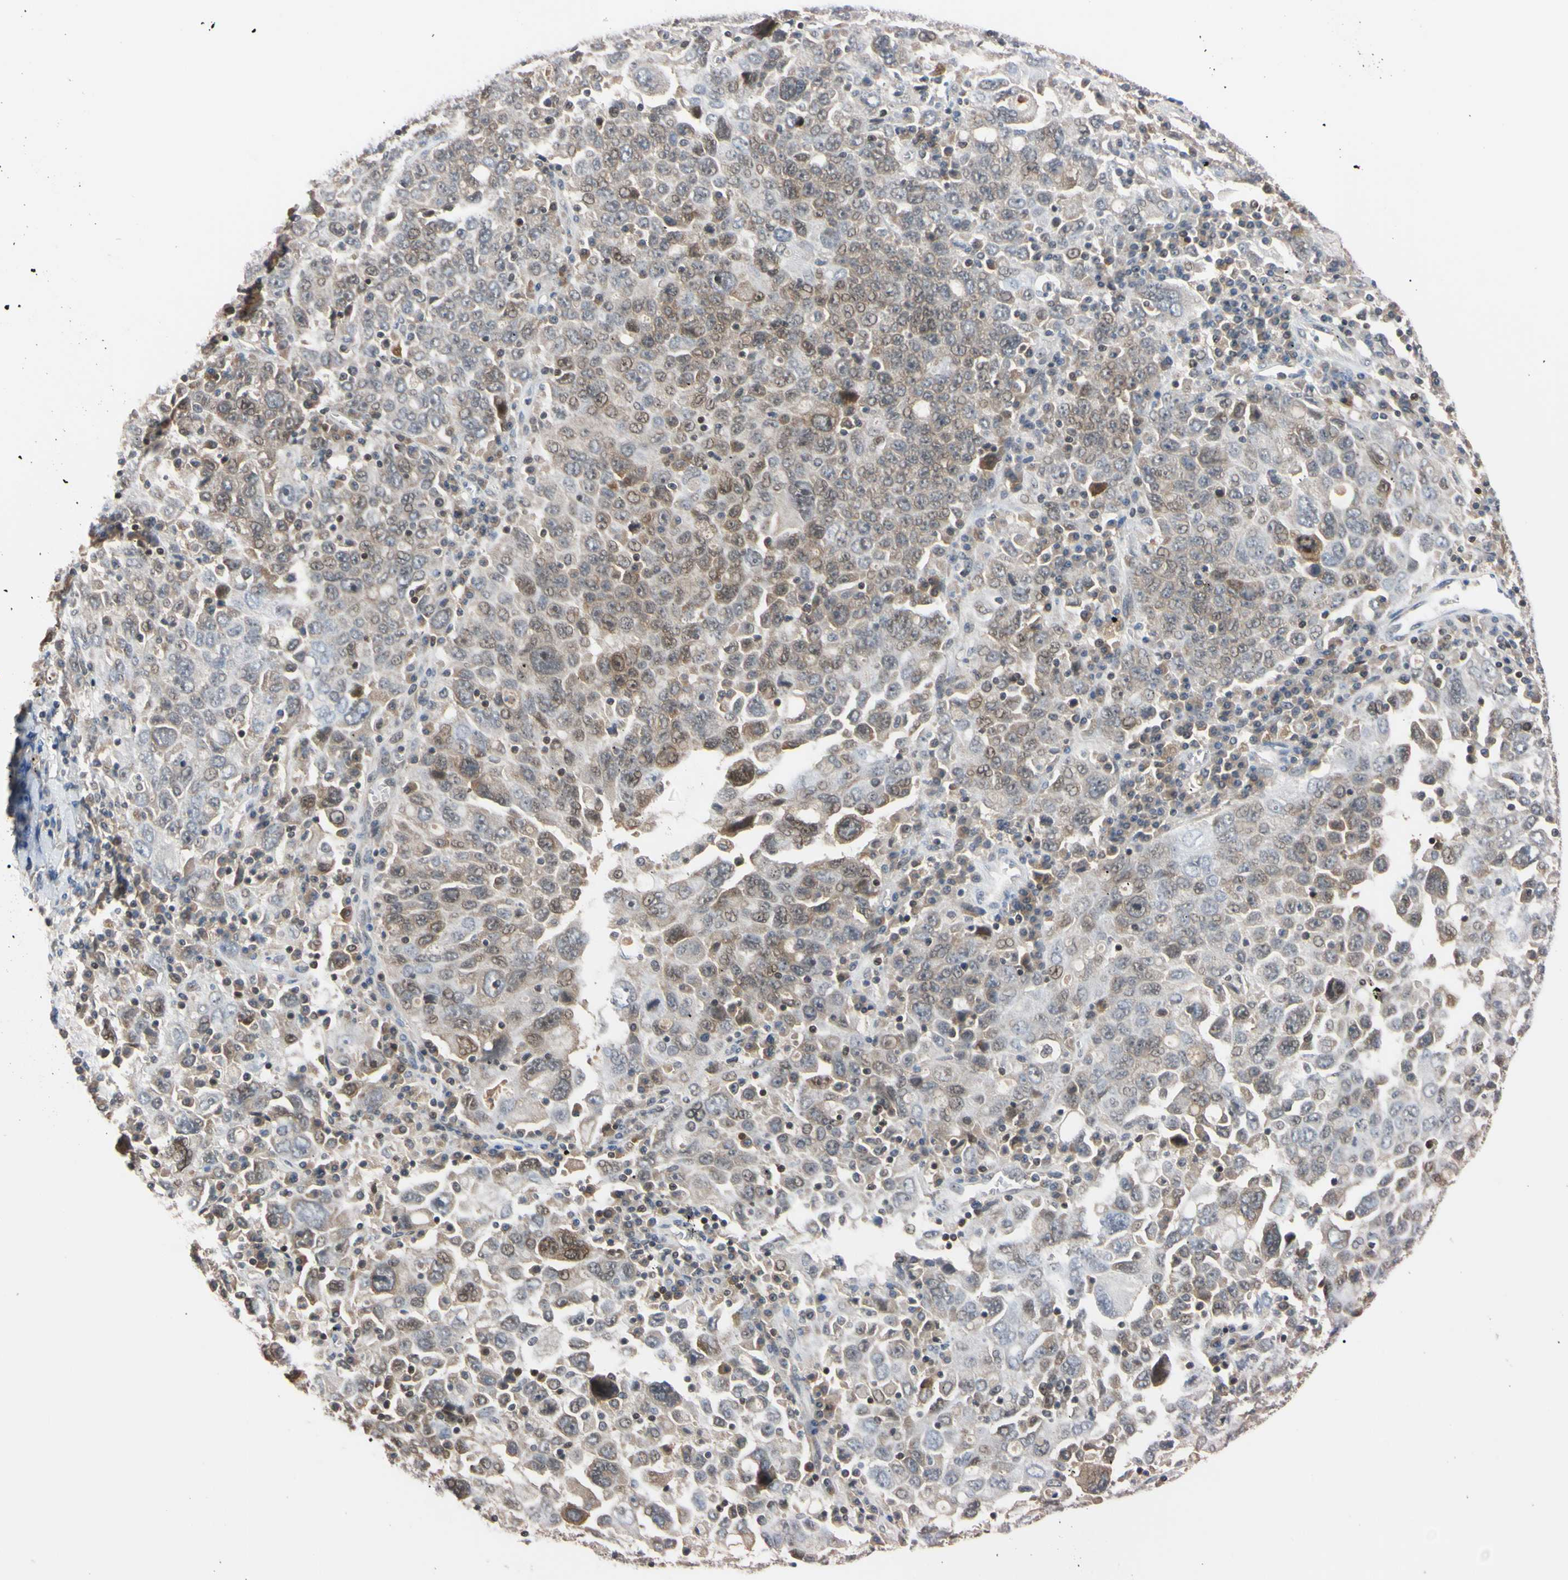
{"staining": {"intensity": "weak", "quantity": "25%-75%", "location": "cytoplasmic/membranous,nuclear"}, "tissue": "ovarian cancer", "cell_type": "Tumor cells", "image_type": "cancer", "snomed": [{"axis": "morphology", "description": "Carcinoma, endometroid"}, {"axis": "topography", "description": "Ovary"}], "caption": "Immunohistochemistry (IHC) image of neoplastic tissue: ovarian endometroid carcinoma stained using immunohistochemistry (IHC) reveals low levels of weak protein expression localized specifically in the cytoplasmic/membranous and nuclear of tumor cells, appearing as a cytoplasmic/membranous and nuclear brown color.", "gene": "UBE2I", "patient": {"sex": "female", "age": 62}}